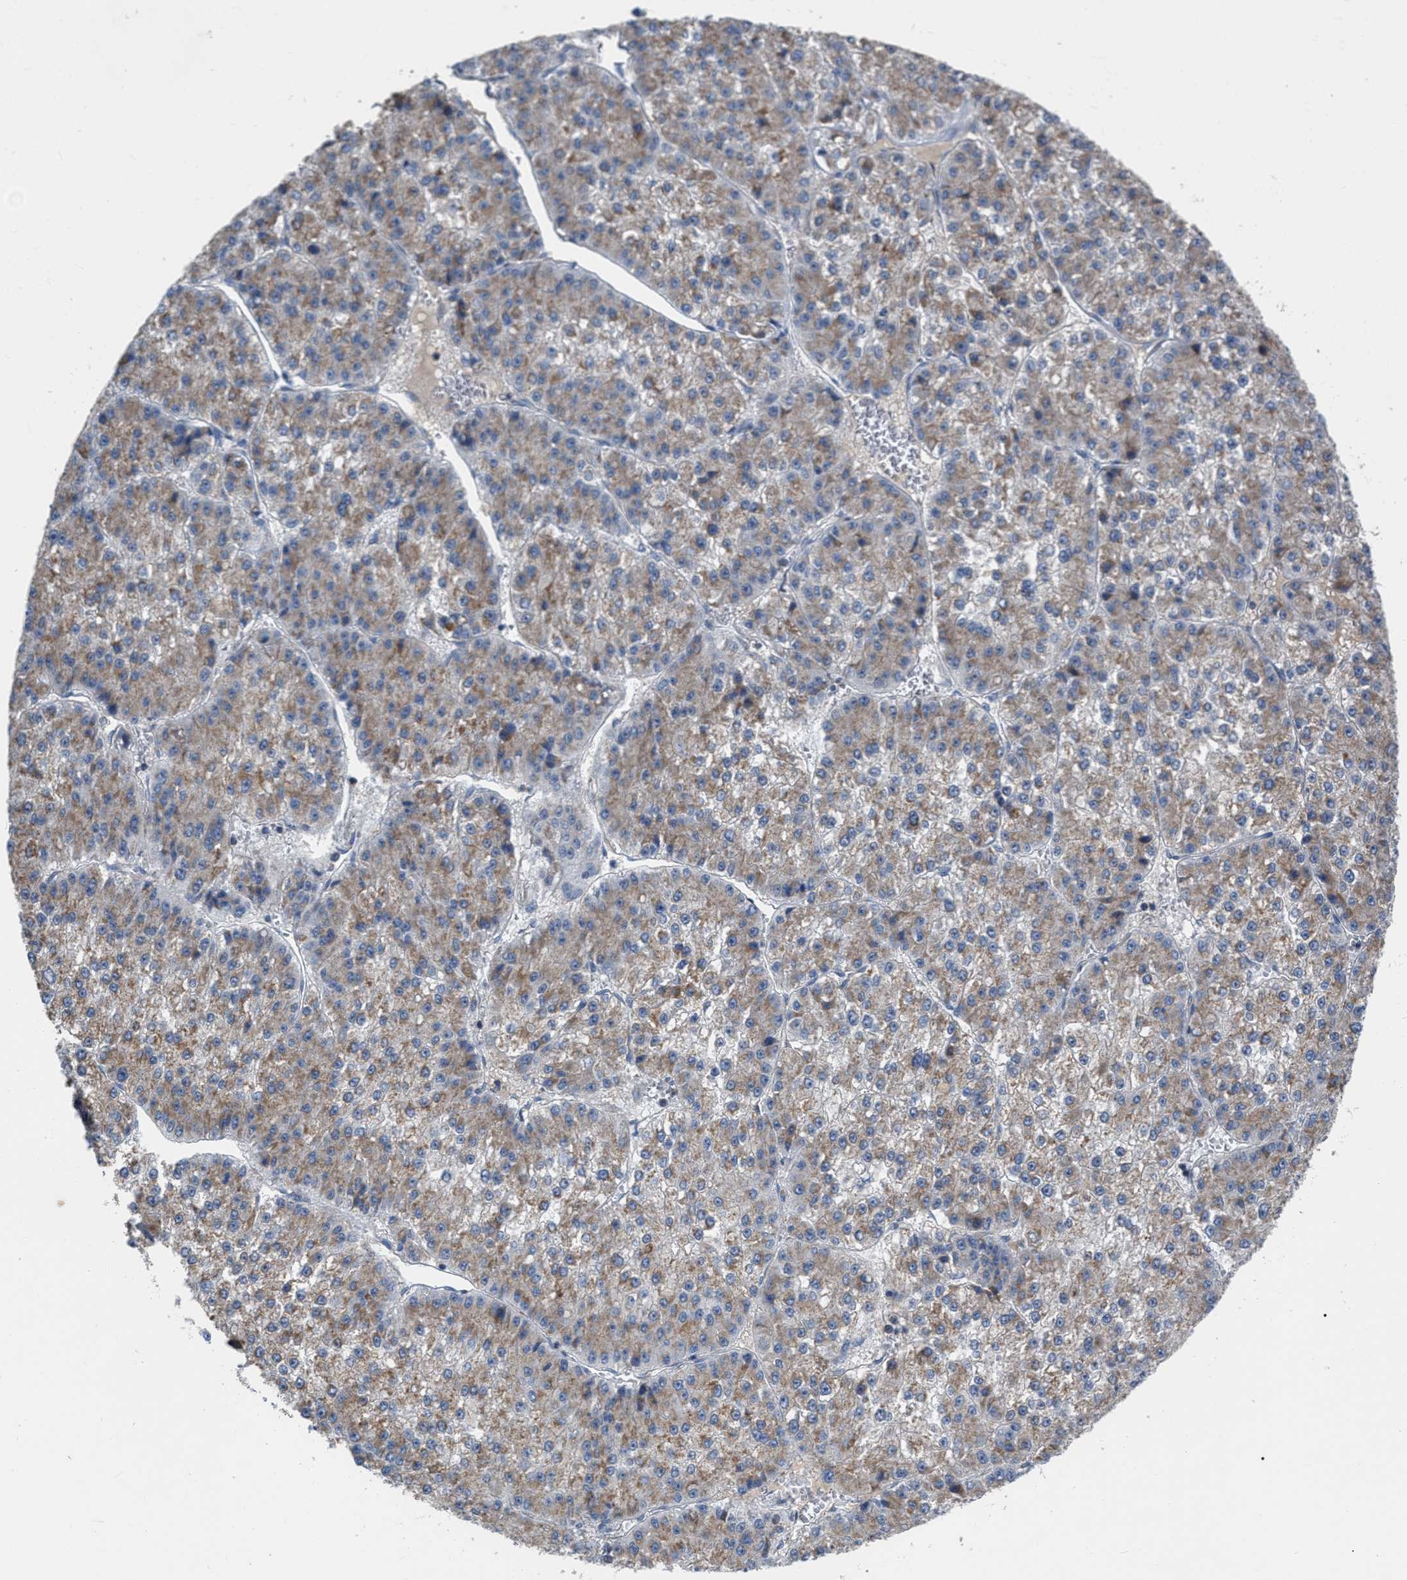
{"staining": {"intensity": "moderate", "quantity": ">75%", "location": "cytoplasmic/membranous"}, "tissue": "liver cancer", "cell_type": "Tumor cells", "image_type": "cancer", "snomed": [{"axis": "morphology", "description": "Carcinoma, Hepatocellular, NOS"}, {"axis": "topography", "description": "Liver"}], "caption": "Liver cancer tissue shows moderate cytoplasmic/membranous expression in approximately >75% of tumor cells, visualized by immunohistochemistry. (Brightfield microscopy of DAB IHC at high magnification).", "gene": "DDX56", "patient": {"sex": "female", "age": 73}}